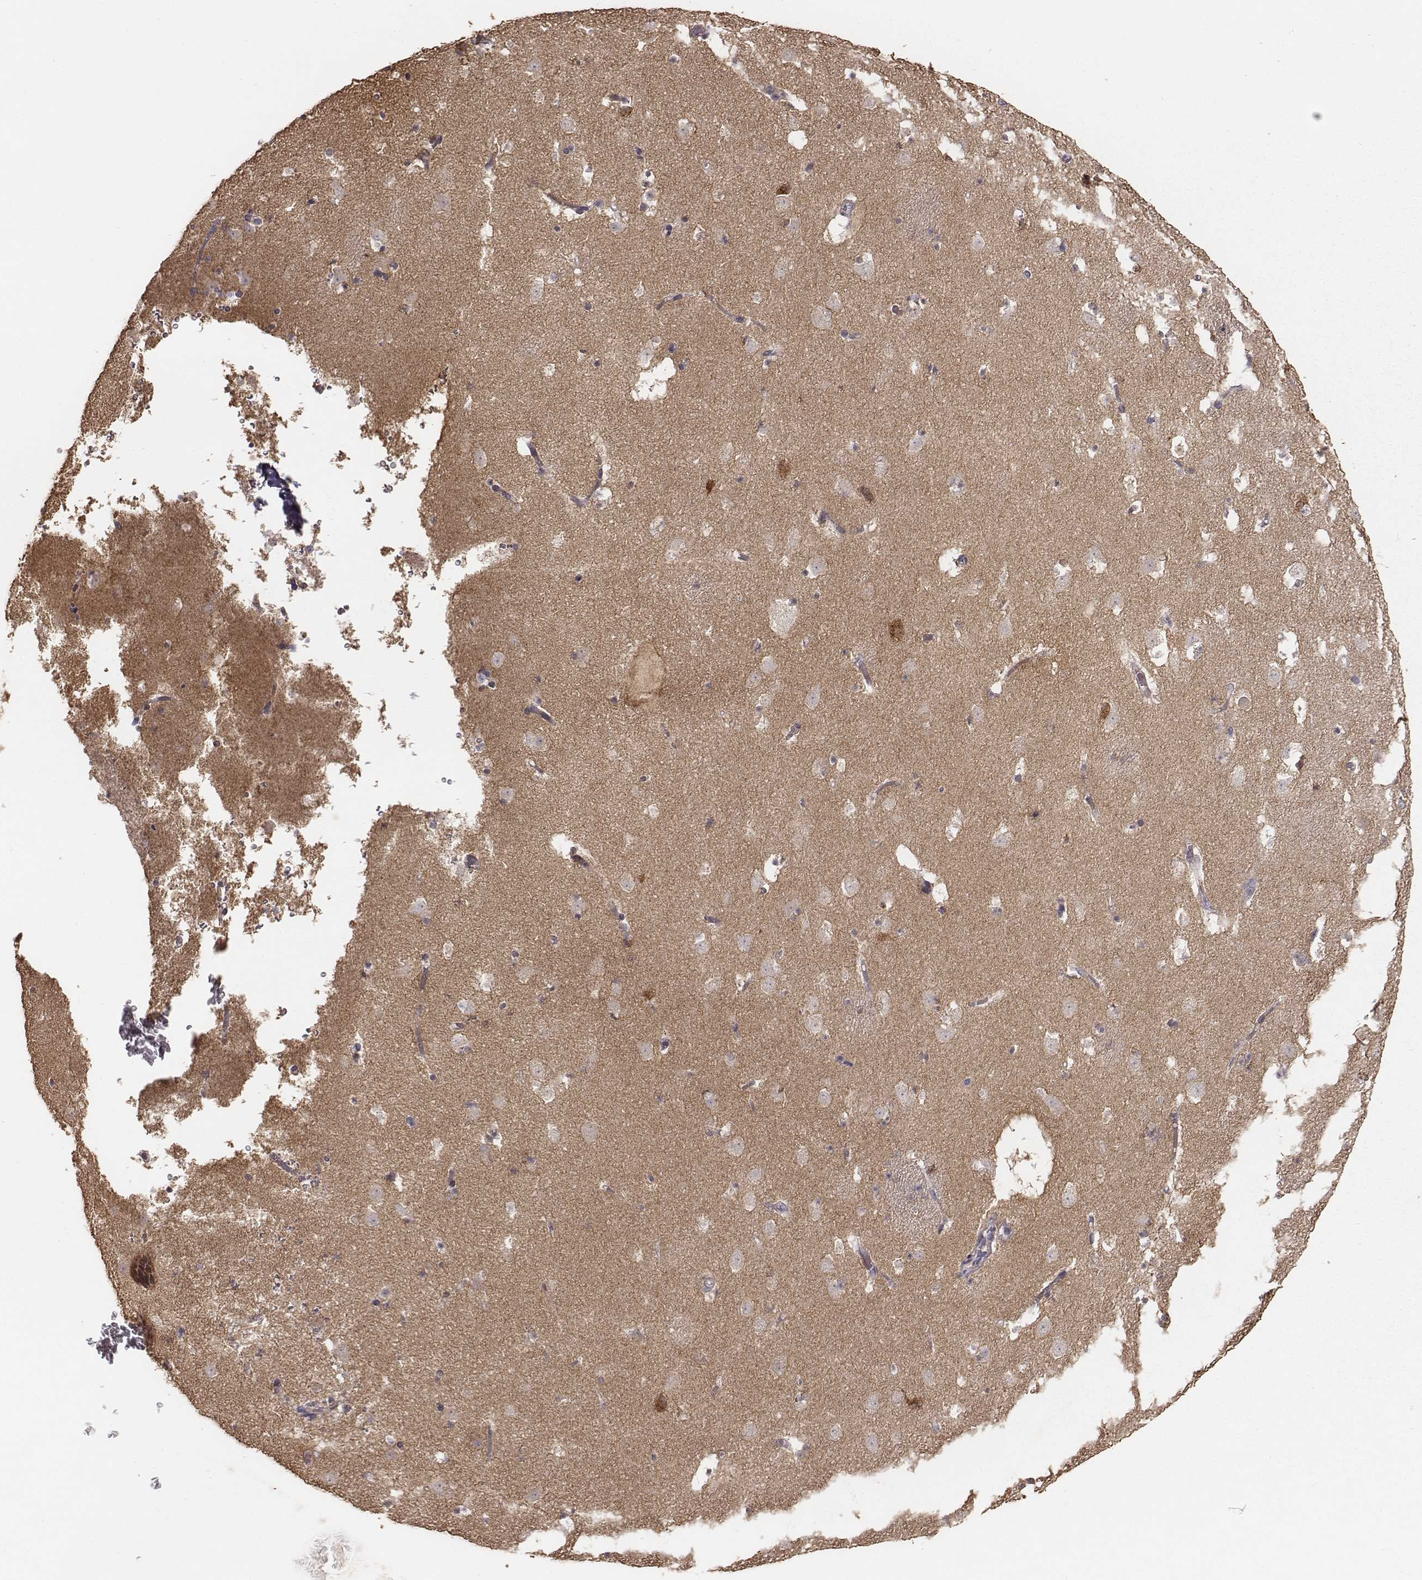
{"staining": {"intensity": "moderate", "quantity": "<25%", "location": "cytoplasmic/membranous"}, "tissue": "caudate", "cell_type": "Glial cells", "image_type": "normal", "snomed": [{"axis": "morphology", "description": "Normal tissue, NOS"}, {"axis": "topography", "description": "Lateral ventricle wall"}], "caption": "Immunohistochemistry (IHC) of benign human caudate exhibits low levels of moderate cytoplasmic/membranous expression in about <25% of glial cells. The staining was performed using DAB (3,3'-diaminobenzidine), with brown indicating positive protein expression. Nuclei are stained blue with hematoxylin.", "gene": "AP1B1", "patient": {"sex": "female", "age": 42}}